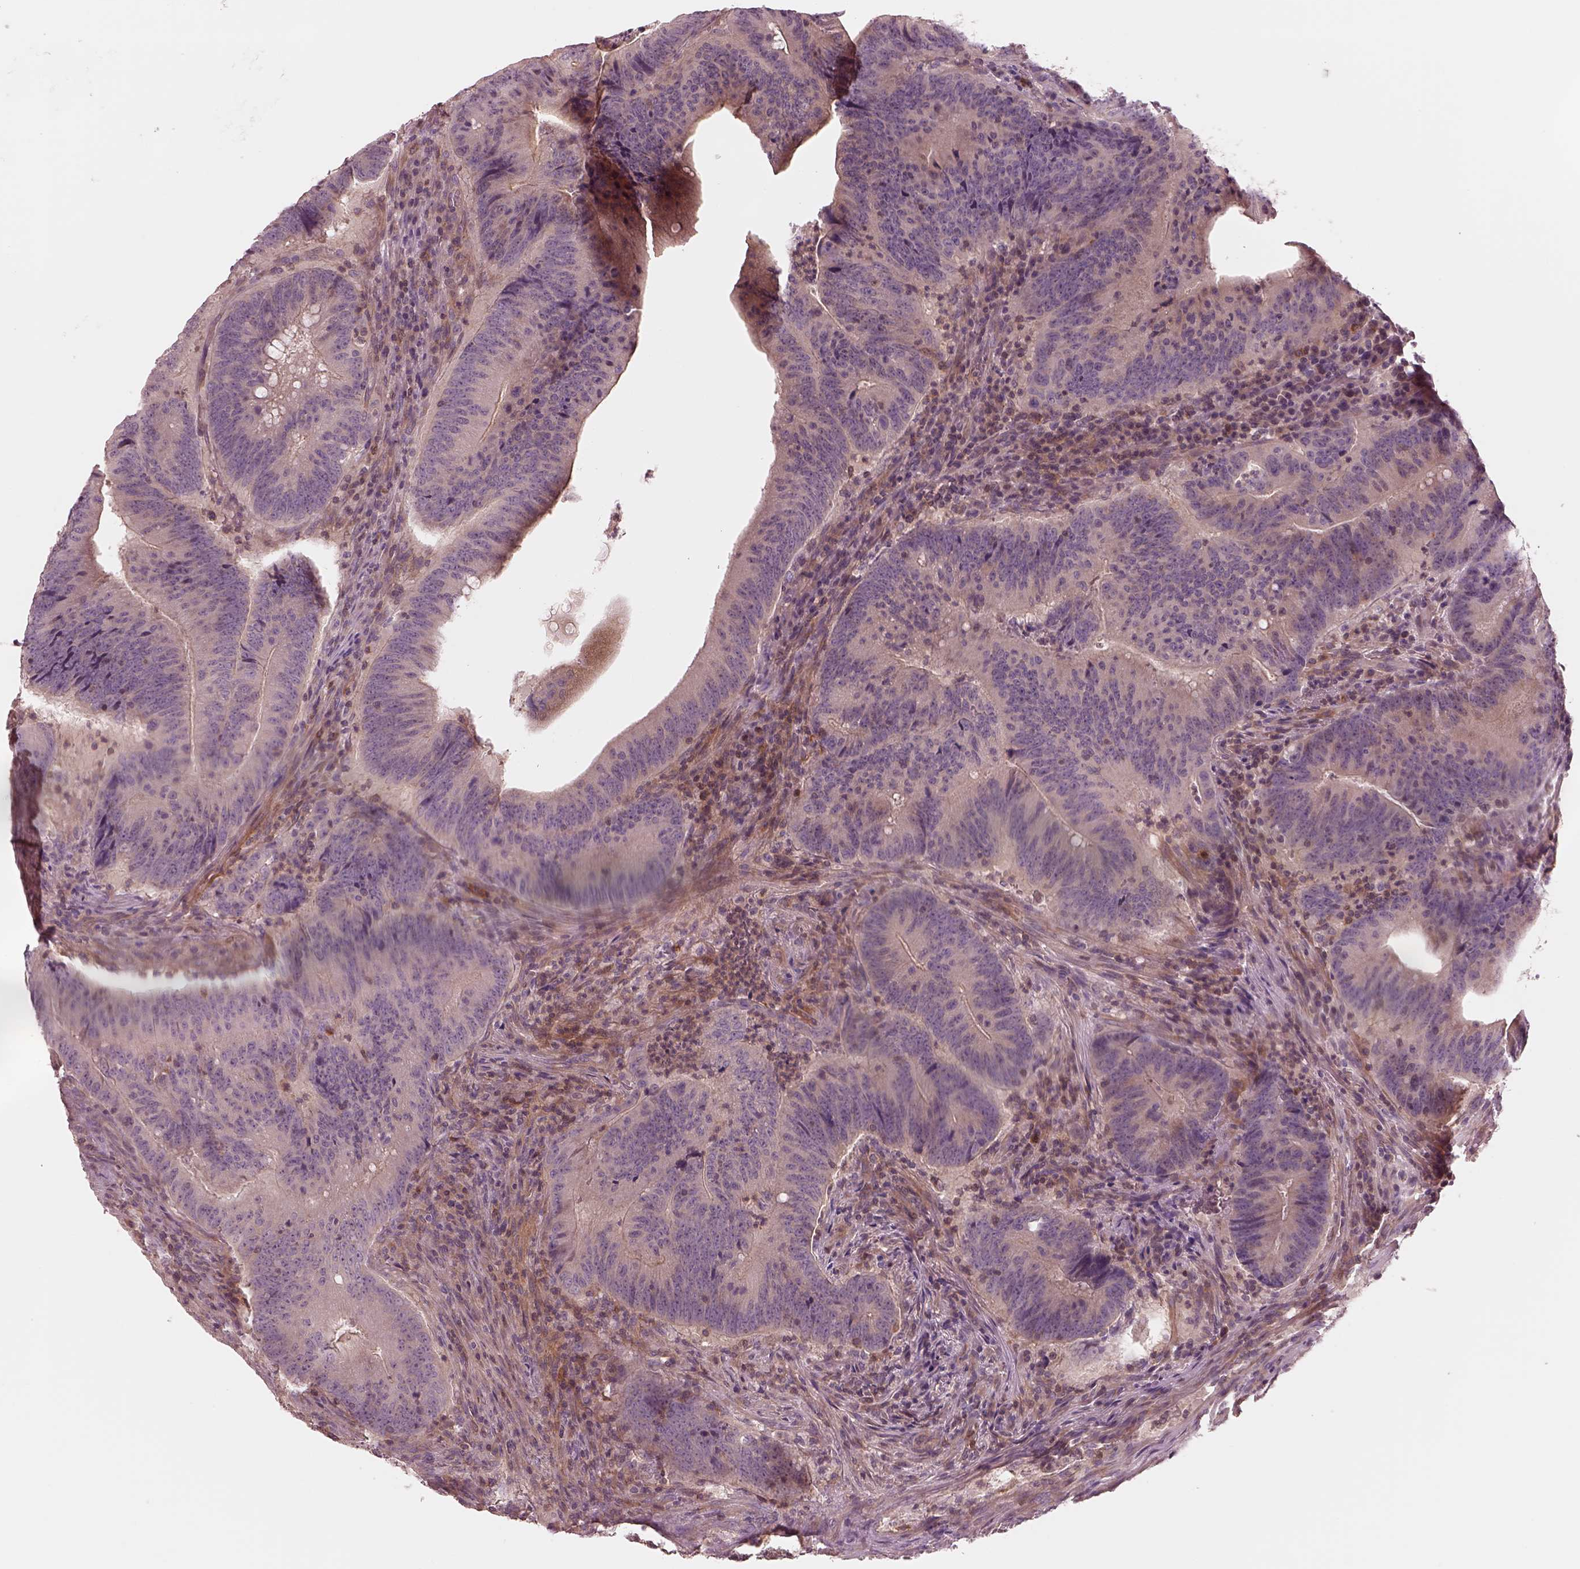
{"staining": {"intensity": "negative", "quantity": "none", "location": "none"}, "tissue": "colorectal cancer", "cell_type": "Tumor cells", "image_type": "cancer", "snomed": [{"axis": "morphology", "description": "Adenocarcinoma, NOS"}, {"axis": "topography", "description": "Colon"}], "caption": "A high-resolution photomicrograph shows immunohistochemistry (IHC) staining of colorectal cancer, which displays no significant expression in tumor cells. Brightfield microscopy of IHC stained with DAB (3,3'-diaminobenzidine) (brown) and hematoxylin (blue), captured at high magnification.", "gene": "FAM107B", "patient": {"sex": "female", "age": 87}}